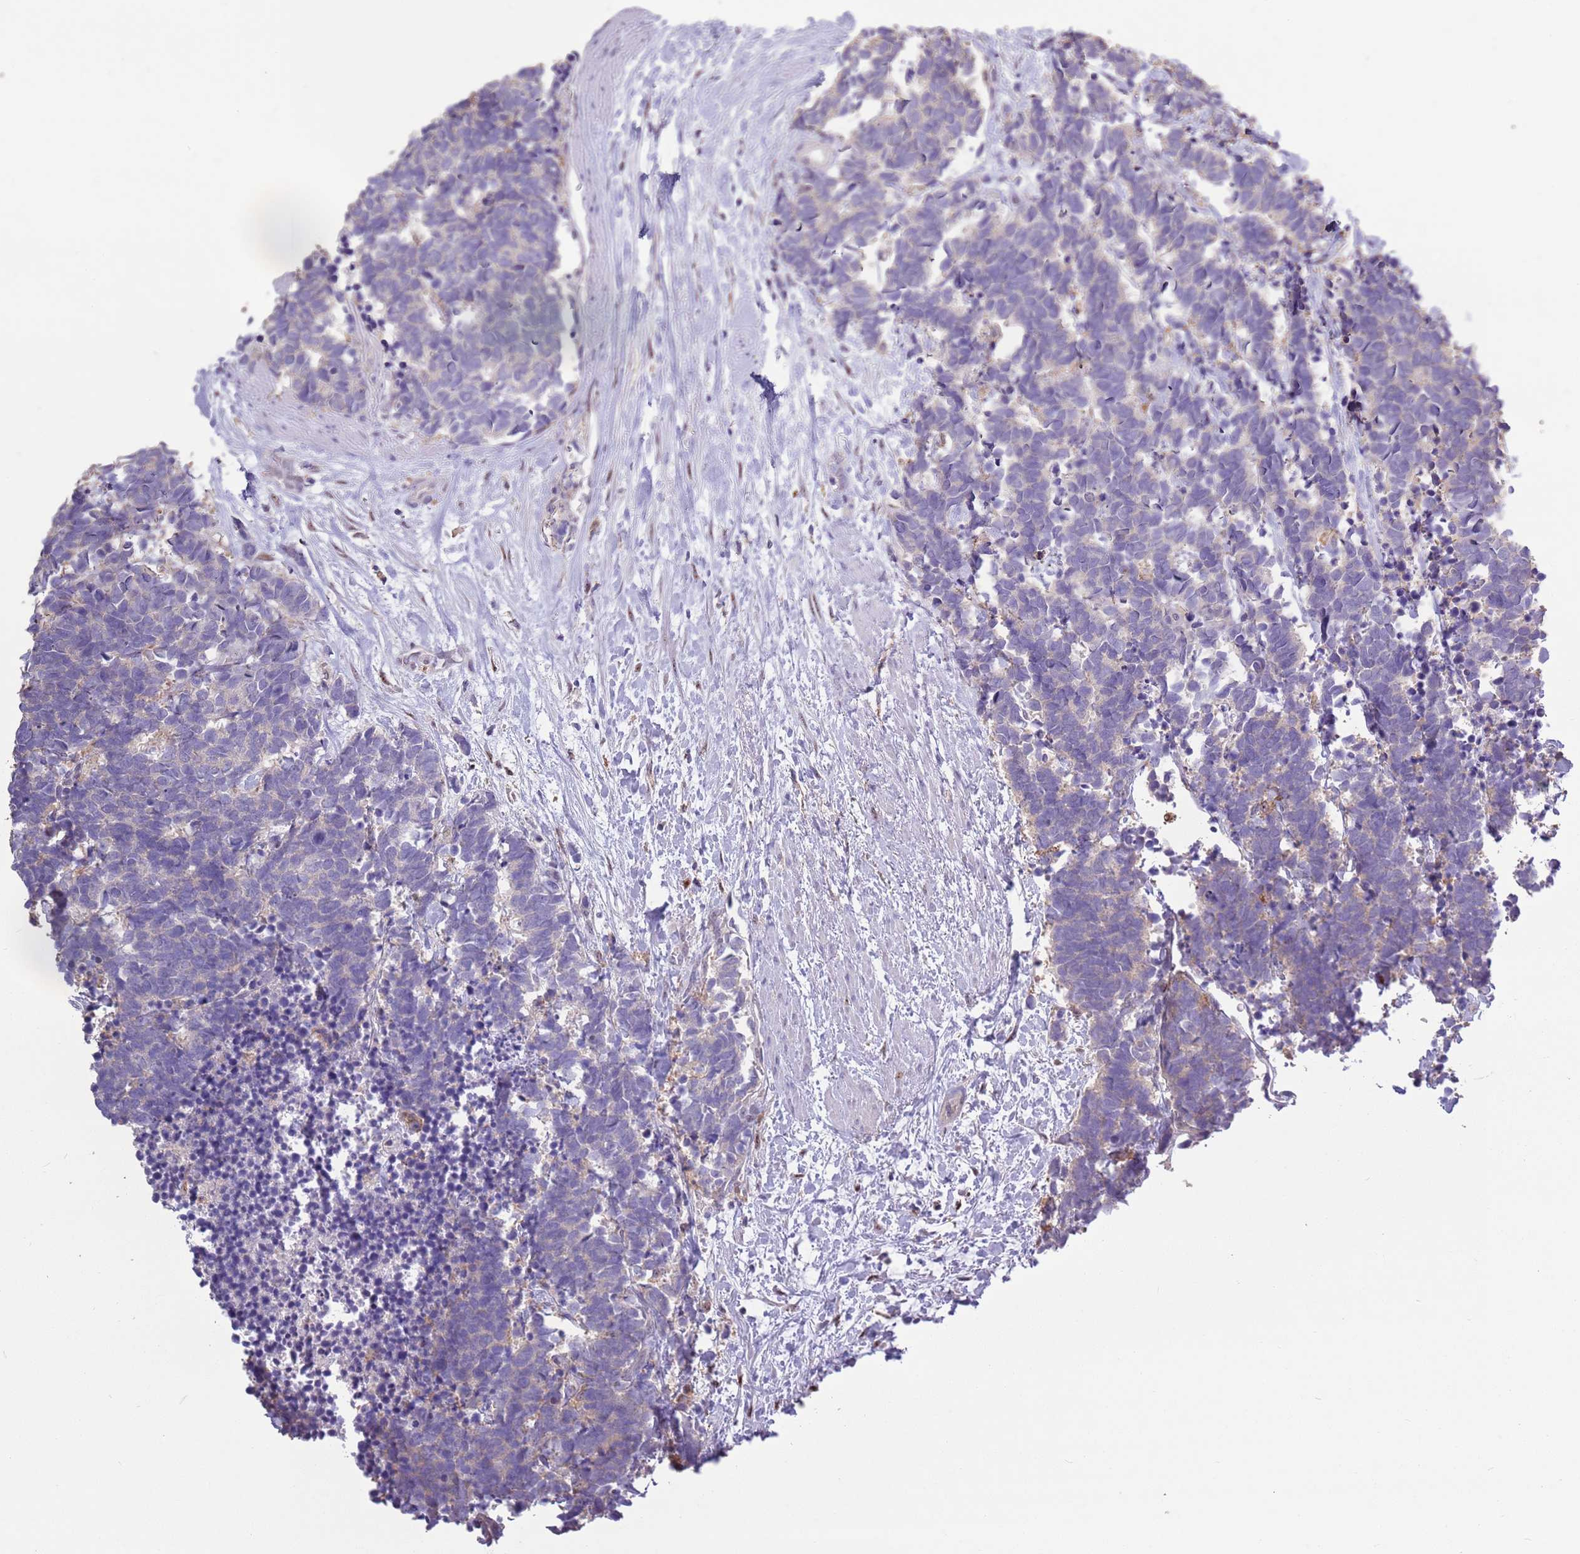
{"staining": {"intensity": "negative", "quantity": "none", "location": "none"}, "tissue": "carcinoid", "cell_type": "Tumor cells", "image_type": "cancer", "snomed": [{"axis": "morphology", "description": "Carcinoma, NOS"}, {"axis": "morphology", "description": "Carcinoid, malignant, NOS"}, {"axis": "topography", "description": "Prostate"}], "caption": "Micrograph shows no significant protein staining in tumor cells of carcinoid.", "gene": "CAPN9", "patient": {"sex": "male", "age": 57}}